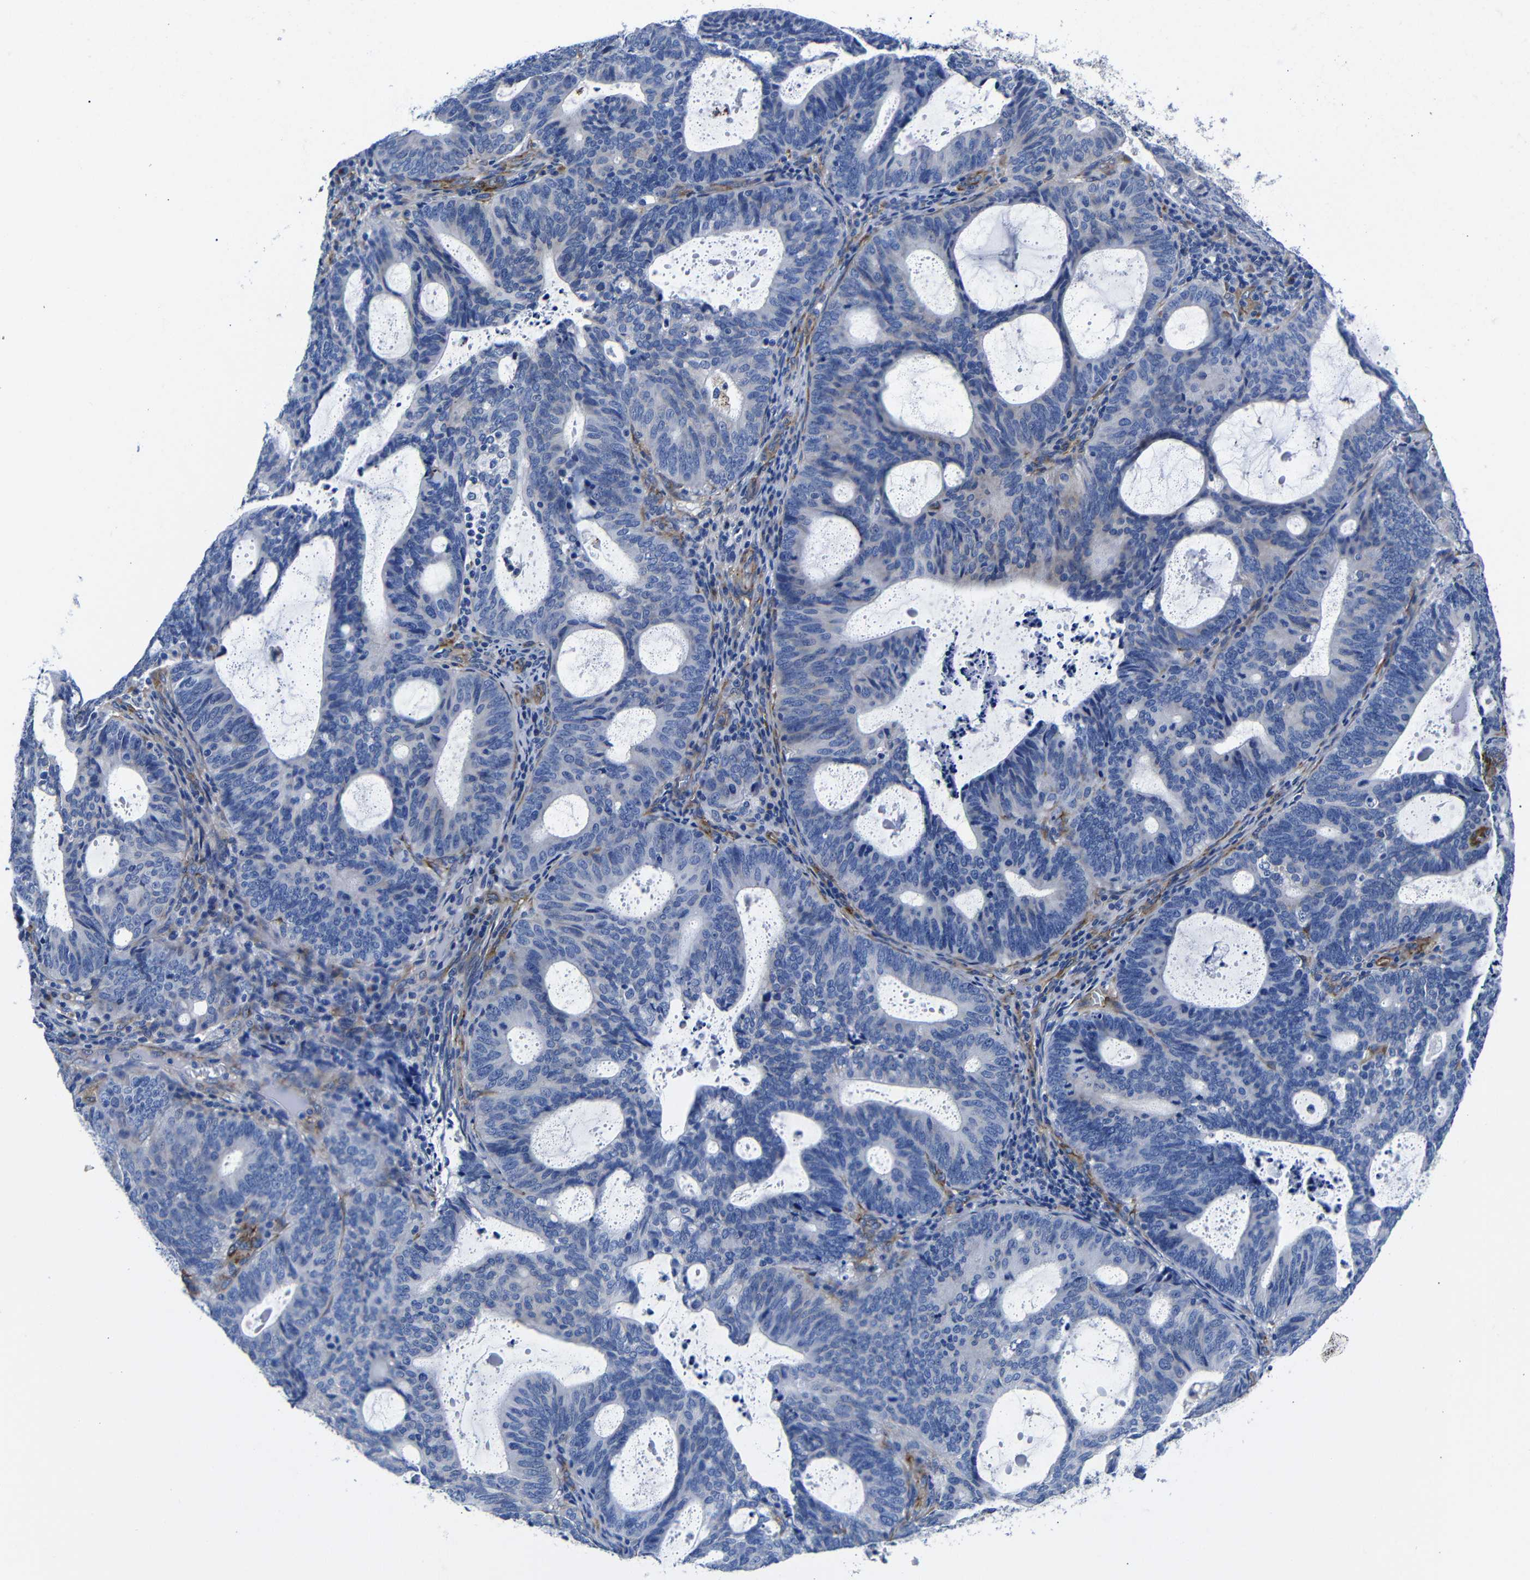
{"staining": {"intensity": "negative", "quantity": "none", "location": "none"}, "tissue": "endometrial cancer", "cell_type": "Tumor cells", "image_type": "cancer", "snomed": [{"axis": "morphology", "description": "Adenocarcinoma, NOS"}, {"axis": "topography", "description": "Uterus"}], "caption": "This is an IHC histopathology image of endometrial cancer (adenocarcinoma). There is no expression in tumor cells.", "gene": "LRIG1", "patient": {"sex": "female", "age": 83}}